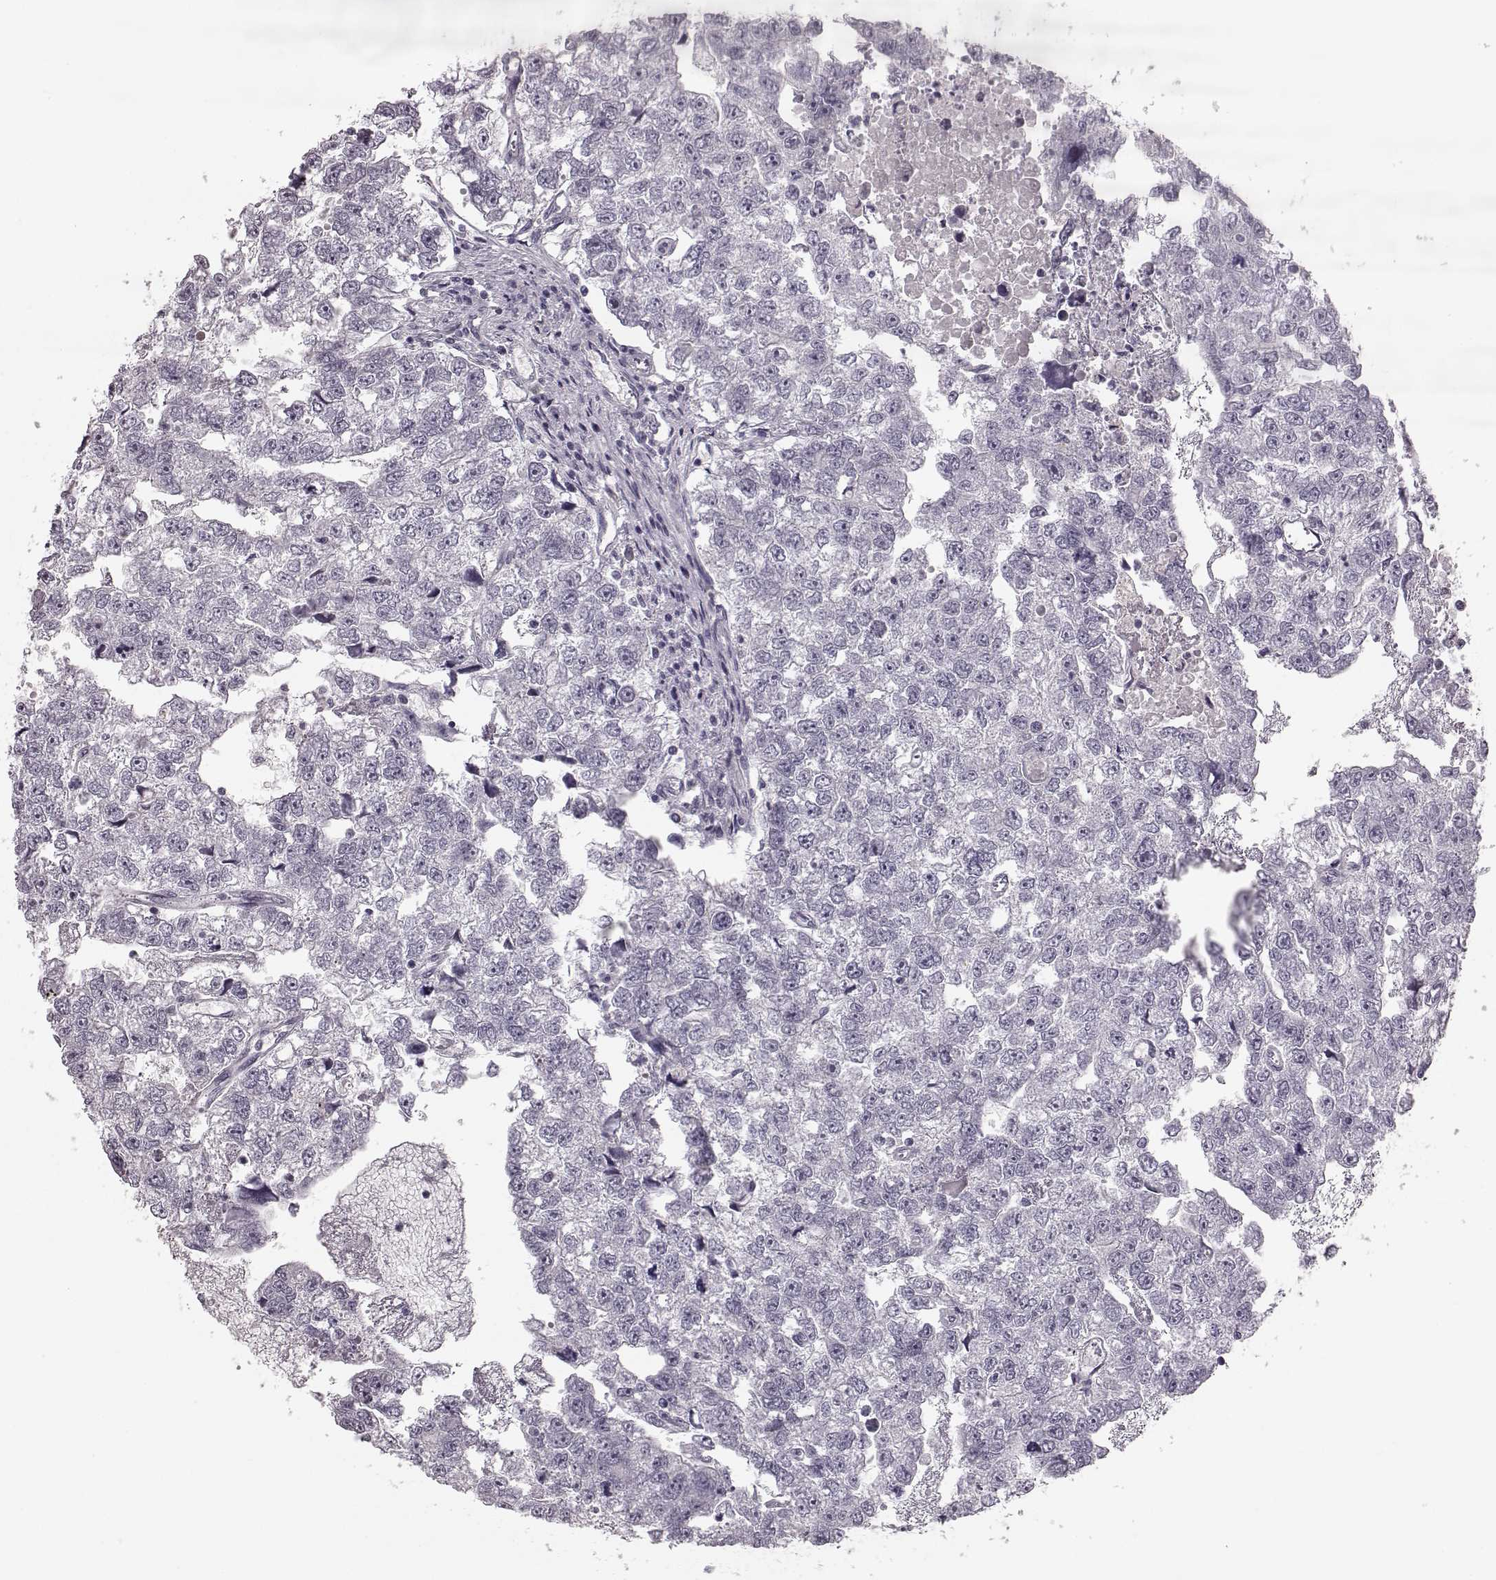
{"staining": {"intensity": "negative", "quantity": "none", "location": "none"}, "tissue": "testis cancer", "cell_type": "Tumor cells", "image_type": "cancer", "snomed": [{"axis": "morphology", "description": "Carcinoma, Embryonal, NOS"}, {"axis": "morphology", "description": "Teratoma, malignant, NOS"}, {"axis": "topography", "description": "Testis"}], "caption": "Immunohistochemistry (IHC) micrograph of human teratoma (malignant) (testis) stained for a protein (brown), which demonstrates no positivity in tumor cells.", "gene": "ZNF433", "patient": {"sex": "male", "age": 44}}